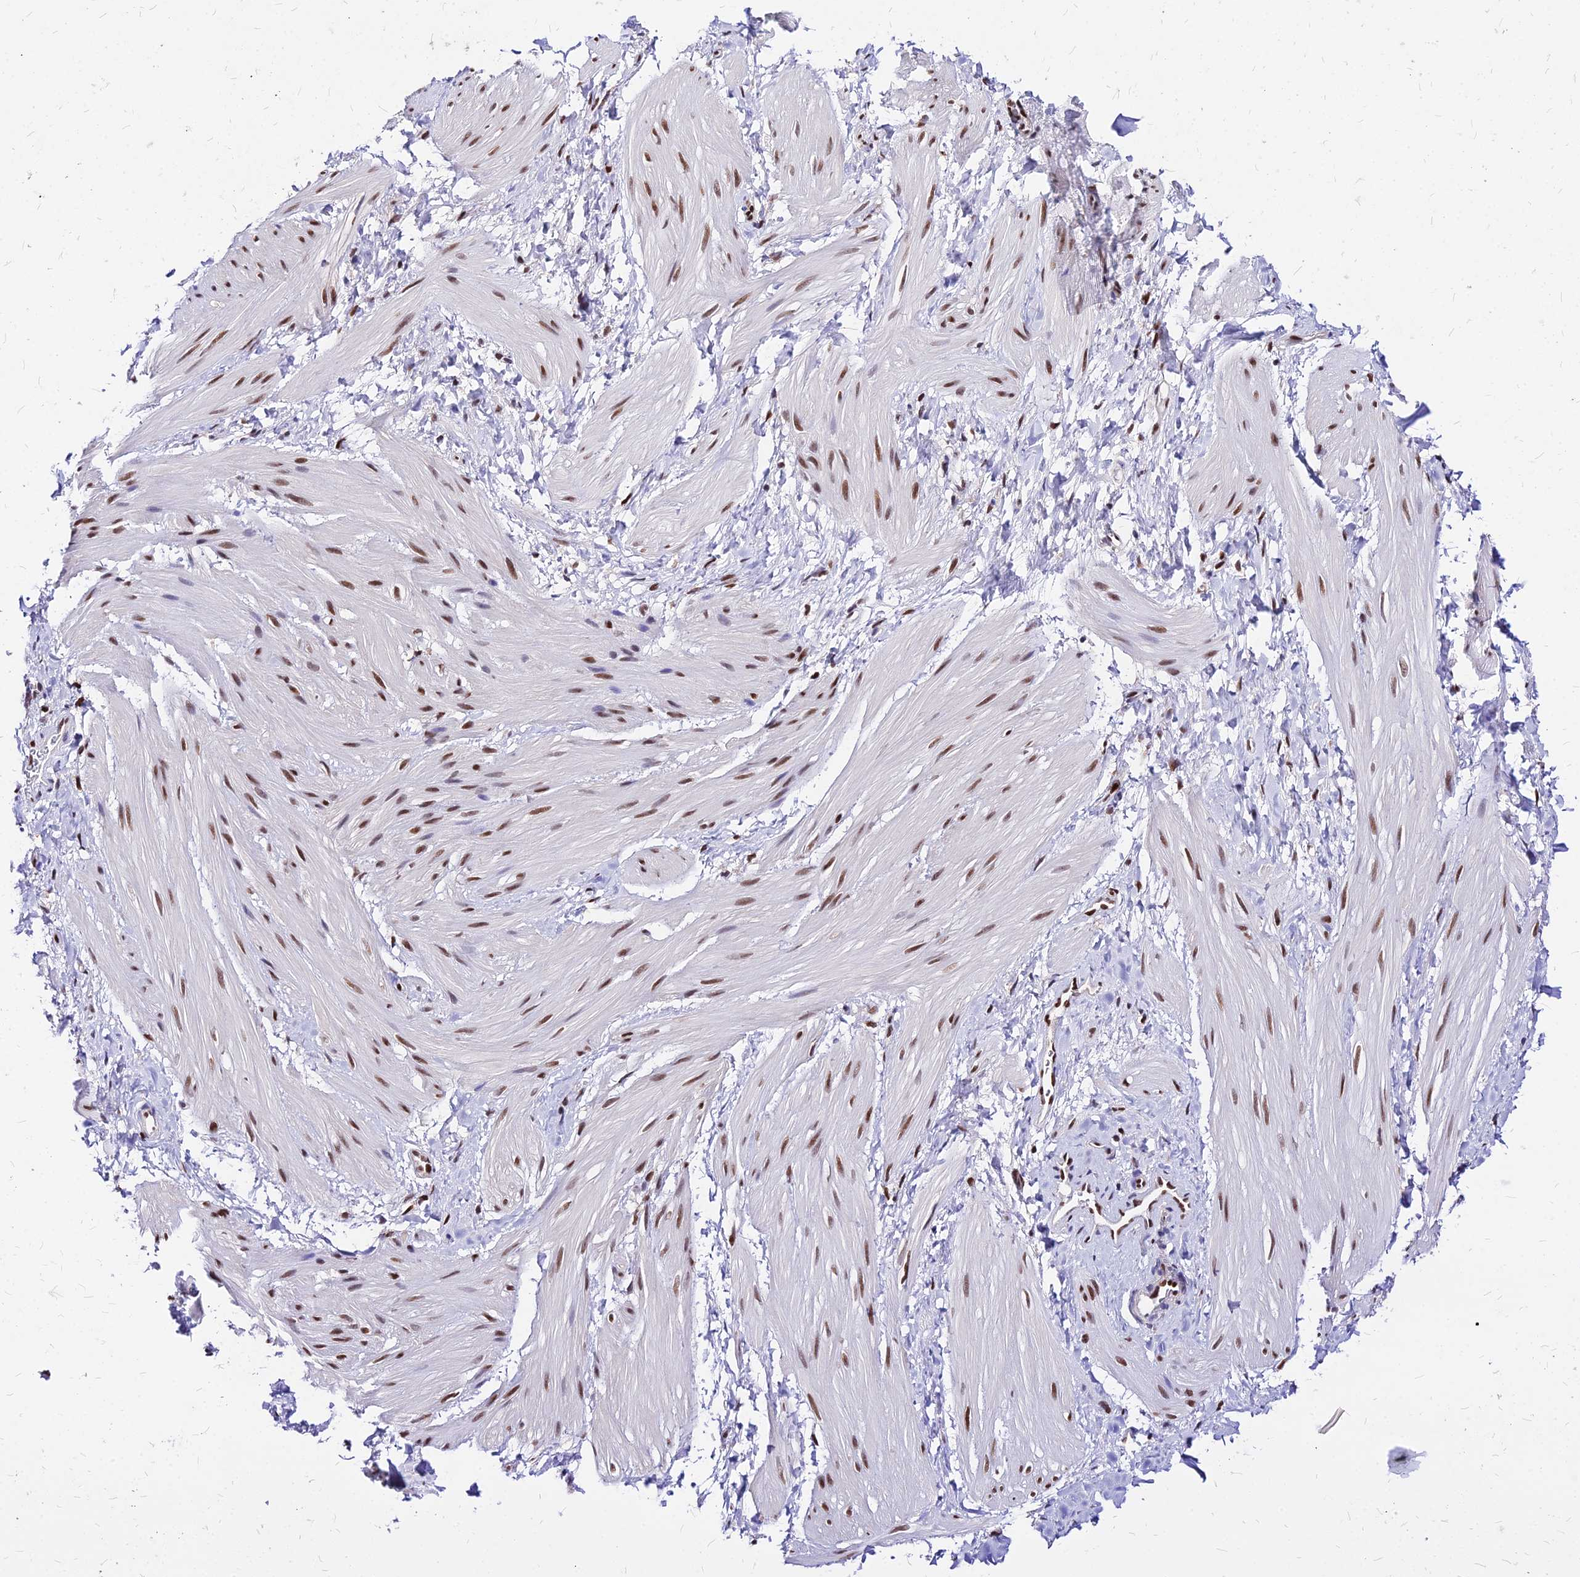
{"staining": {"intensity": "moderate", "quantity": "<25%", "location": "nuclear"}, "tissue": "smooth muscle", "cell_type": "Smooth muscle cells", "image_type": "normal", "snomed": [{"axis": "morphology", "description": "Normal tissue, NOS"}, {"axis": "topography", "description": "Smooth muscle"}], "caption": "Unremarkable smooth muscle was stained to show a protein in brown. There is low levels of moderate nuclear expression in about <25% of smooth muscle cells.", "gene": "PAXX", "patient": {"sex": "male", "age": 16}}